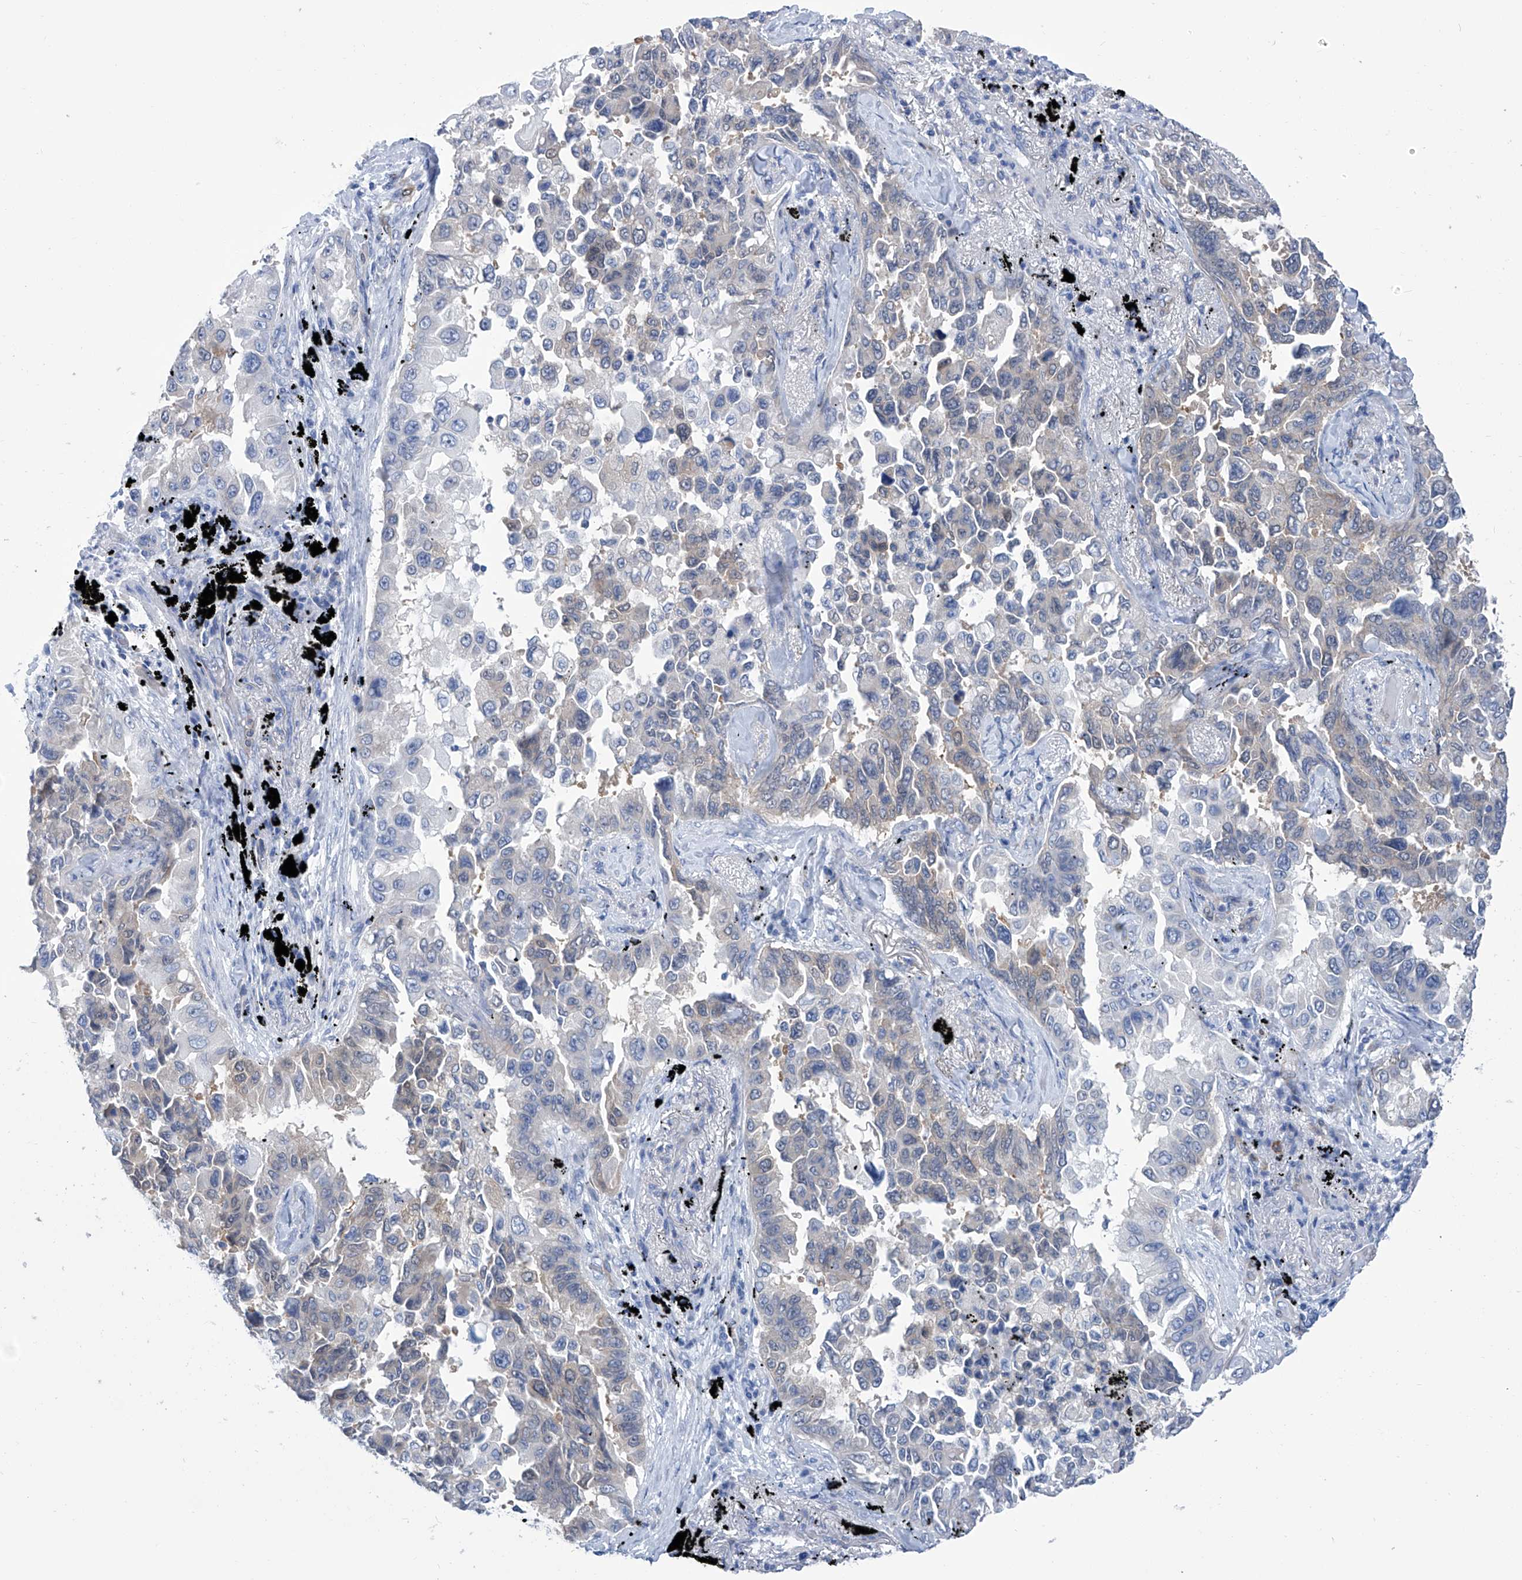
{"staining": {"intensity": "weak", "quantity": "<25%", "location": "cytoplasmic/membranous"}, "tissue": "lung cancer", "cell_type": "Tumor cells", "image_type": "cancer", "snomed": [{"axis": "morphology", "description": "Adenocarcinoma, NOS"}, {"axis": "topography", "description": "Lung"}], "caption": "Immunohistochemistry image of neoplastic tissue: lung cancer (adenocarcinoma) stained with DAB (3,3'-diaminobenzidine) shows no significant protein staining in tumor cells.", "gene": "IMPA2", "patient": {"sex": "female", "age": 67}}